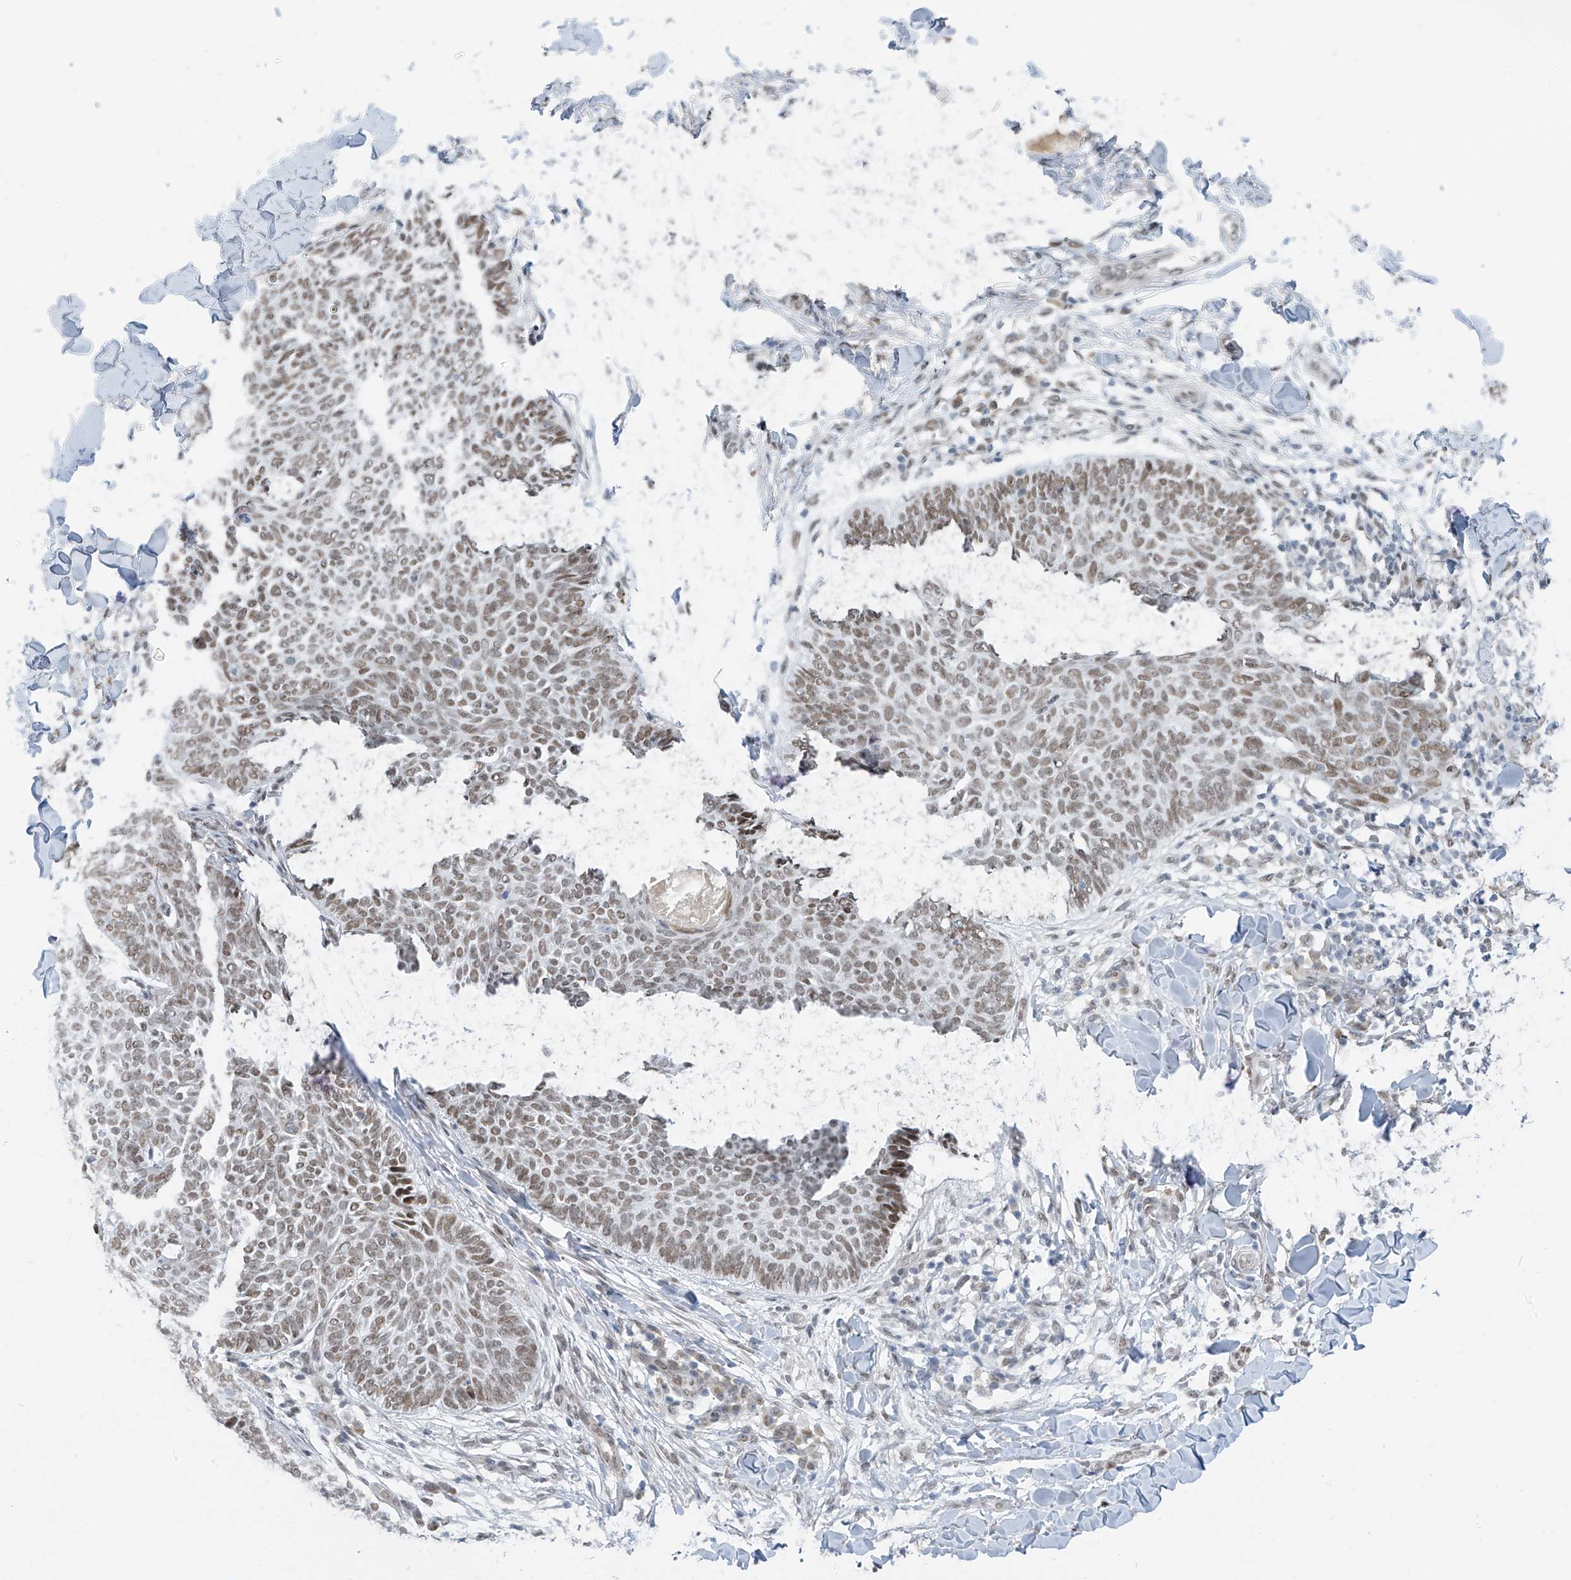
{"staining": {"intensity": "moderate", "quantity": ">75%", "location": "nuclear"}, "tissue": "skin cancer", "cell_type": "Tumor cells", "image_type": "cancer", "snomed": [{"axis": "morphology", "description": "Normal tissue, NOS"}, {"axis": "morphology", "description": "Basal cell carcinoma"}, {"axis": "topography", "description": "Skin"}], "caption": "Basal cell carcinoma (skin) stained with immunohistochemistry exhibits moderate nuclear staining in about >75% of tumor cells.", "gene": "MCM9", "patient": {"sex": "male", "age": 50}}